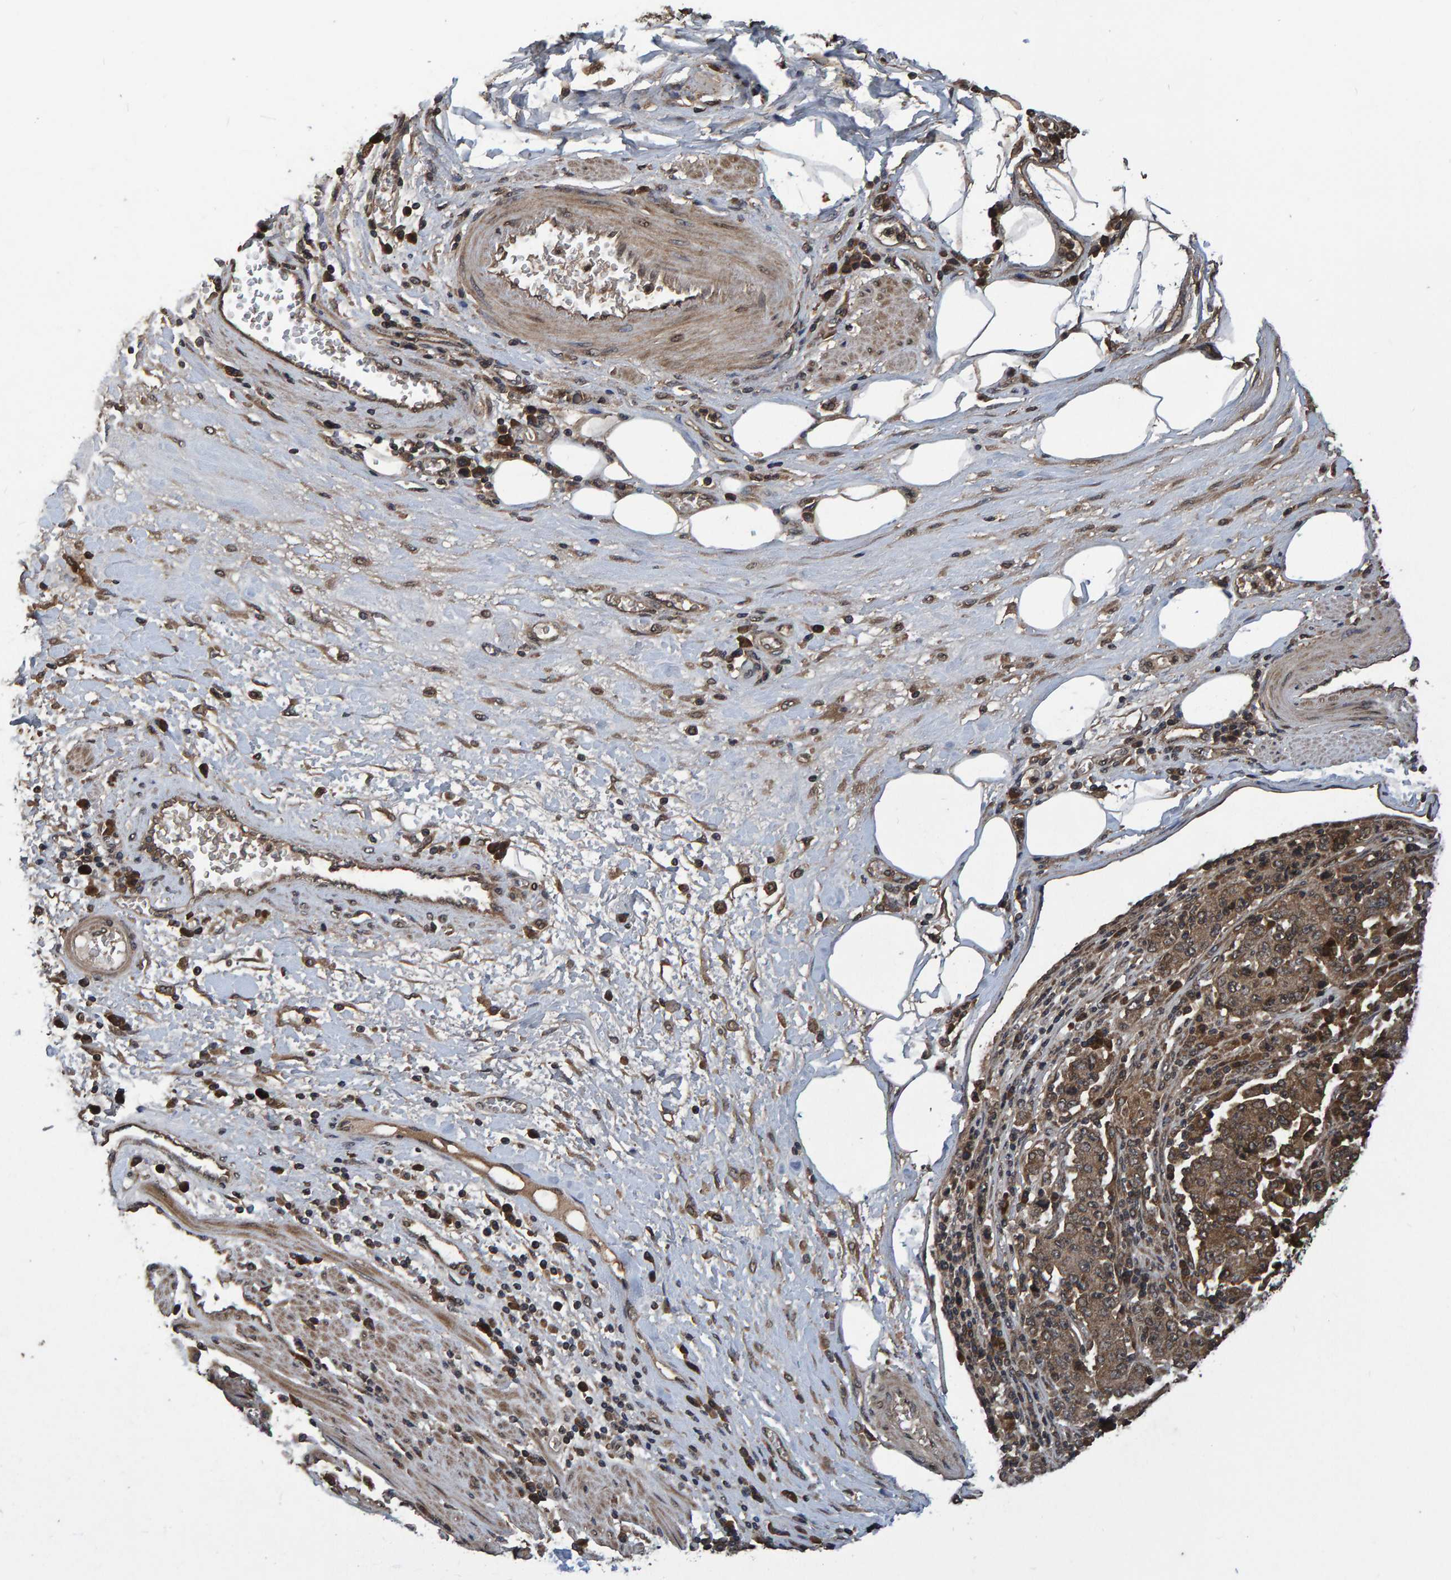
{"staining": {"intensity": "moderate", "quantity": ">75%", "location": "cytoplasmic/membranous"}, "tissue": "stomach cancer", "cell_type": "Tumor cells", "image_type": "cancer", "snomed": [{"axis": "morphology", "description": "Normal tissue, NOS"}, {"axis": "morphology", "description": "Adenocarcinoma, NOS"}, {"axis": "topography", "description": "Stomach, upper"}, {"axis": "topography", "description": "Stomach"}], "caption": "Moderate cytoplasmic/membranous staining is seen in about >75% of tumor cells in stomach cancer. (IHC, brightfield microscopy, high magnification).", "gene": "GAB2", "patient": {"sex": "male", "age": 59}}